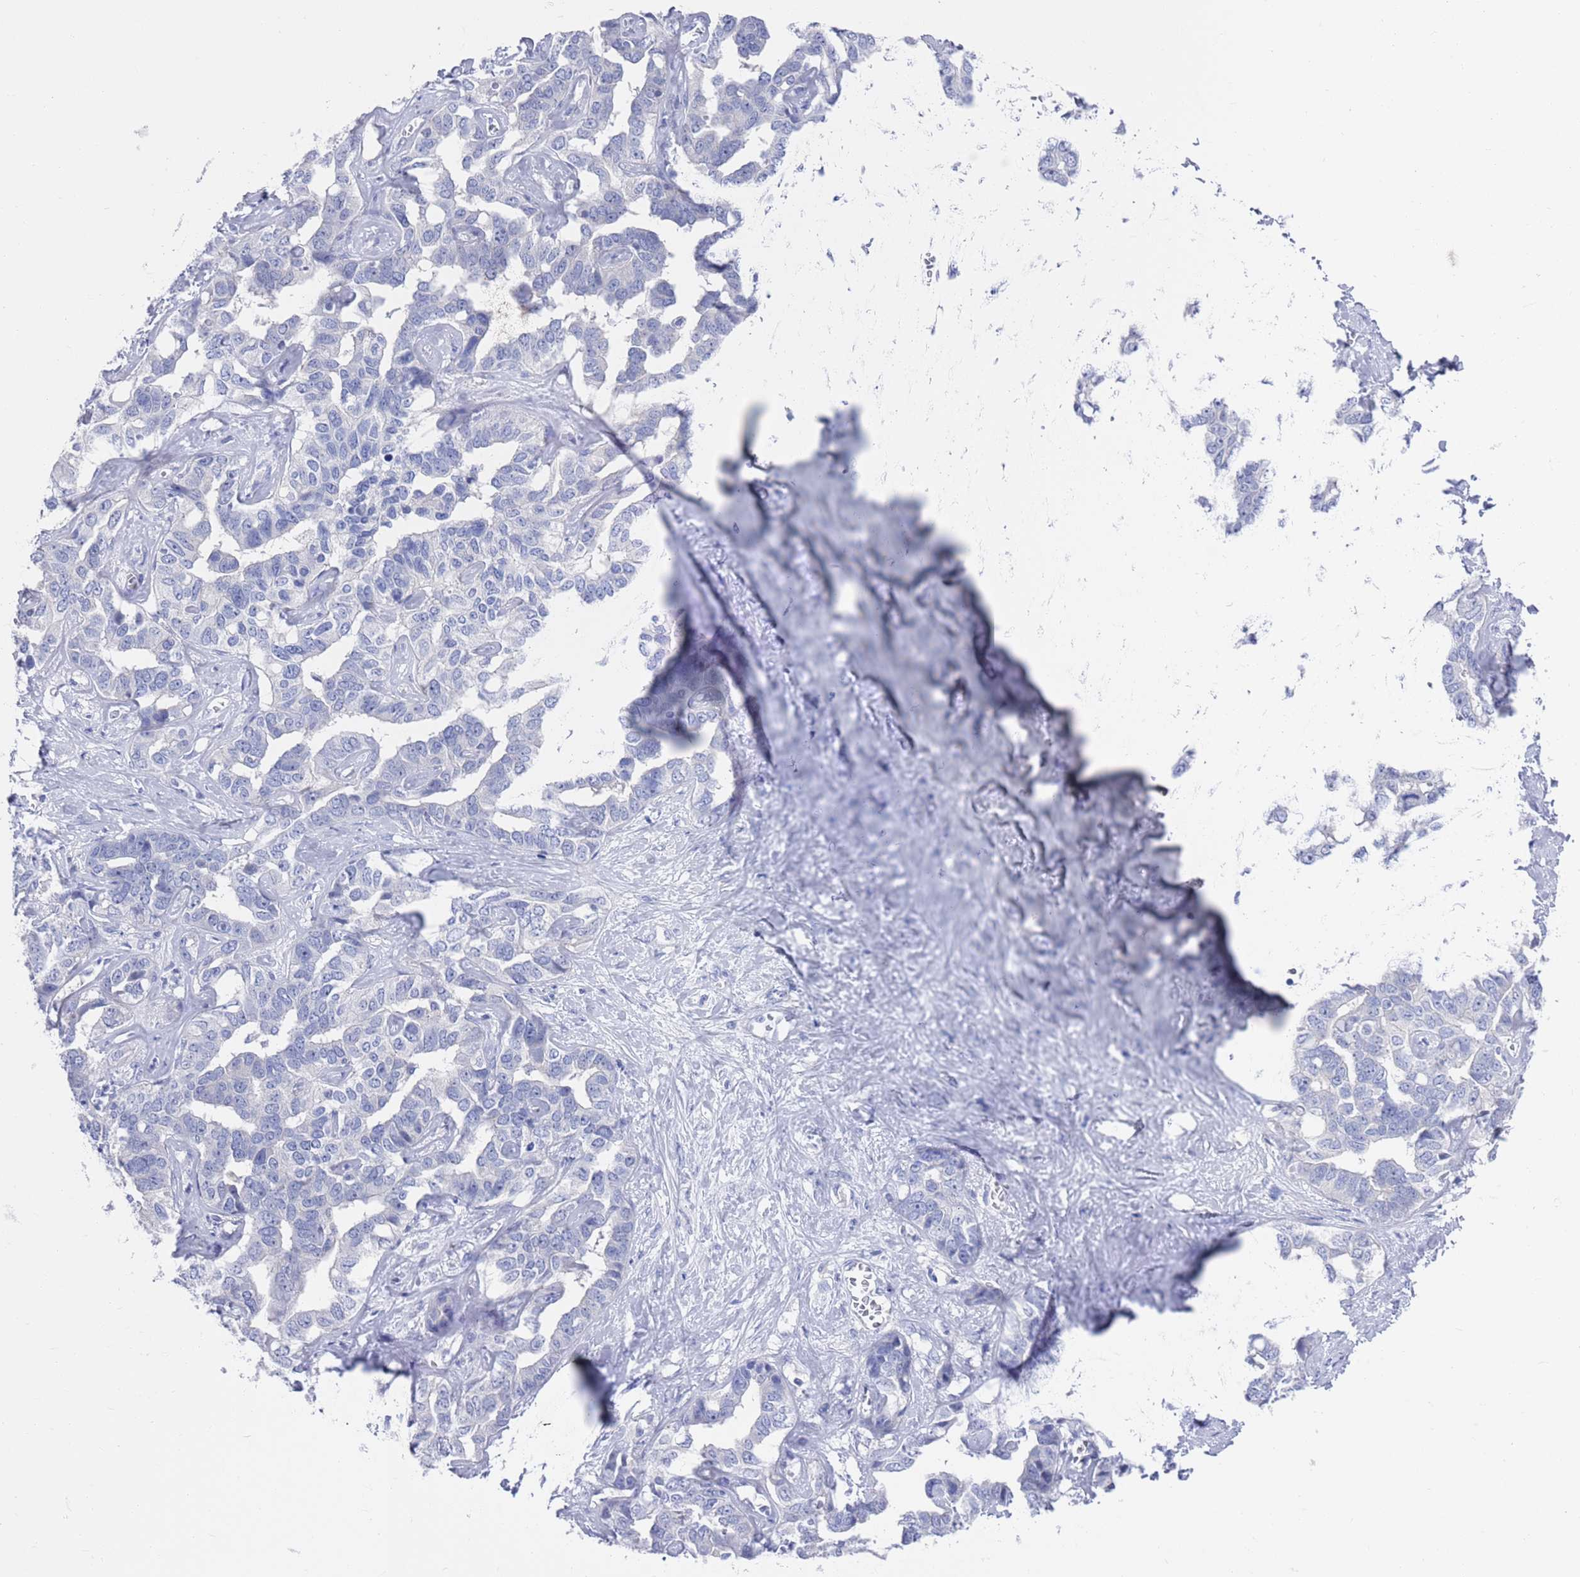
{"staining": {"intensity": "negative", "quantity": "none", "location": "none"}, "tissue": "liver cancer", "cell_type": "Tumor cells", "image_type": "cancer", "snomed": [{"axis": "morphology", "description": "Cholangiocarcinoma"}, {"axis": "topography", "description": "Liver"}], "caption": "IHC histopathology image of neoplastic tissue: human cholangiocarcinoma (liver) stained with DAB (3,3'-diaminobenzidine) displays no significant protein expression in tumor cells. Nuclei are stained in blue.", "gene": "MTMR2", "patient": {"sex": "male", "age": 59}}